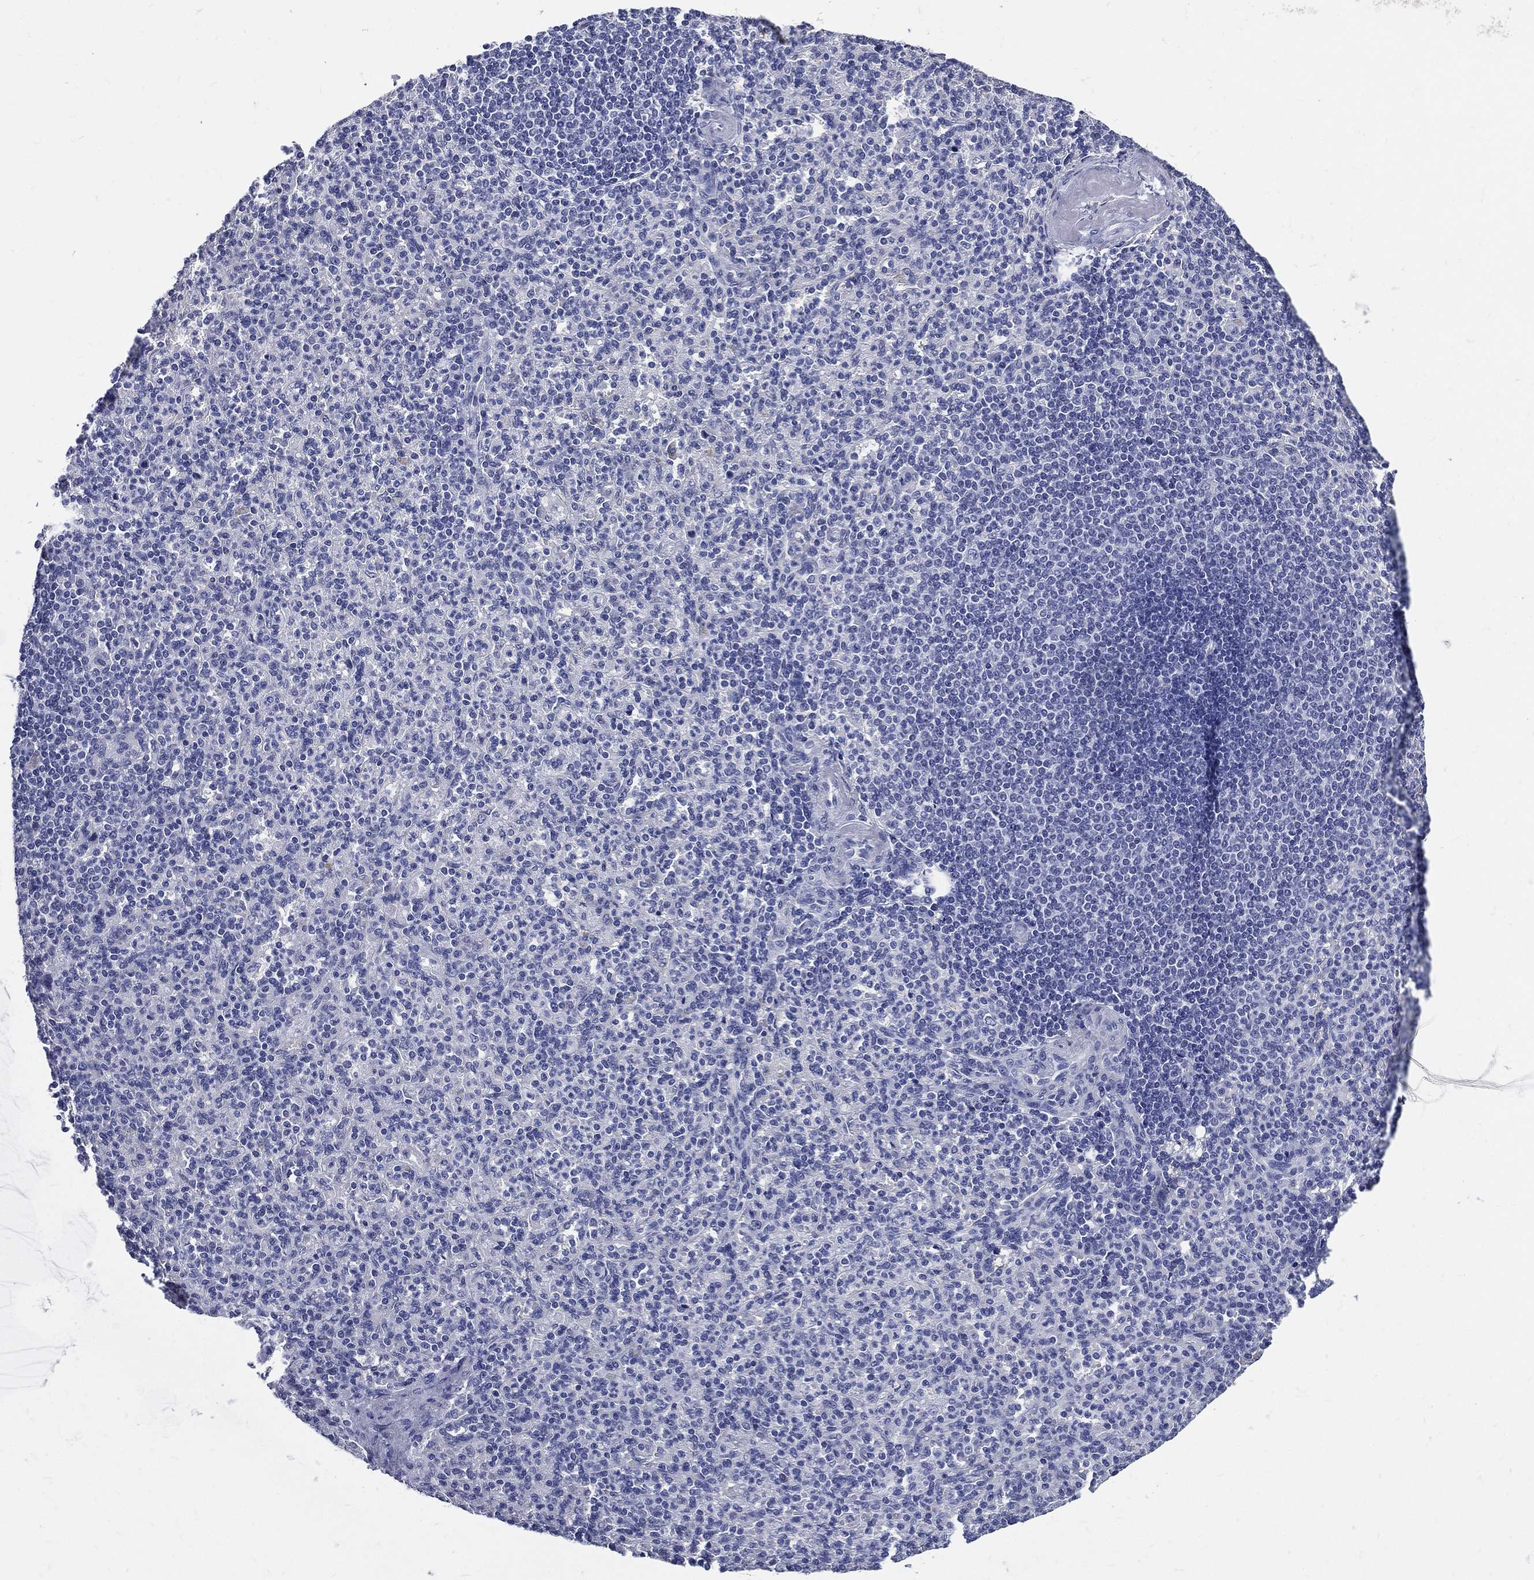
{"staining": {"intensity": "negative", "quantity": "none", "location": "none"}, "tissue": "spleen", "cell_type": "Cells in red pulp", "image_type": "normal", "snomed": [{"axis": "morphology", "description": "Normal tissue, NOS"}, {"axis": "topography", "description": "Spleen"}], "caption": "Spleen stained for a protein using immunohistochemistry (IHC) shows no positivity cells in red pulp.", "gene": "DPYS", "patient": {"sex": "female", "age": 74}}